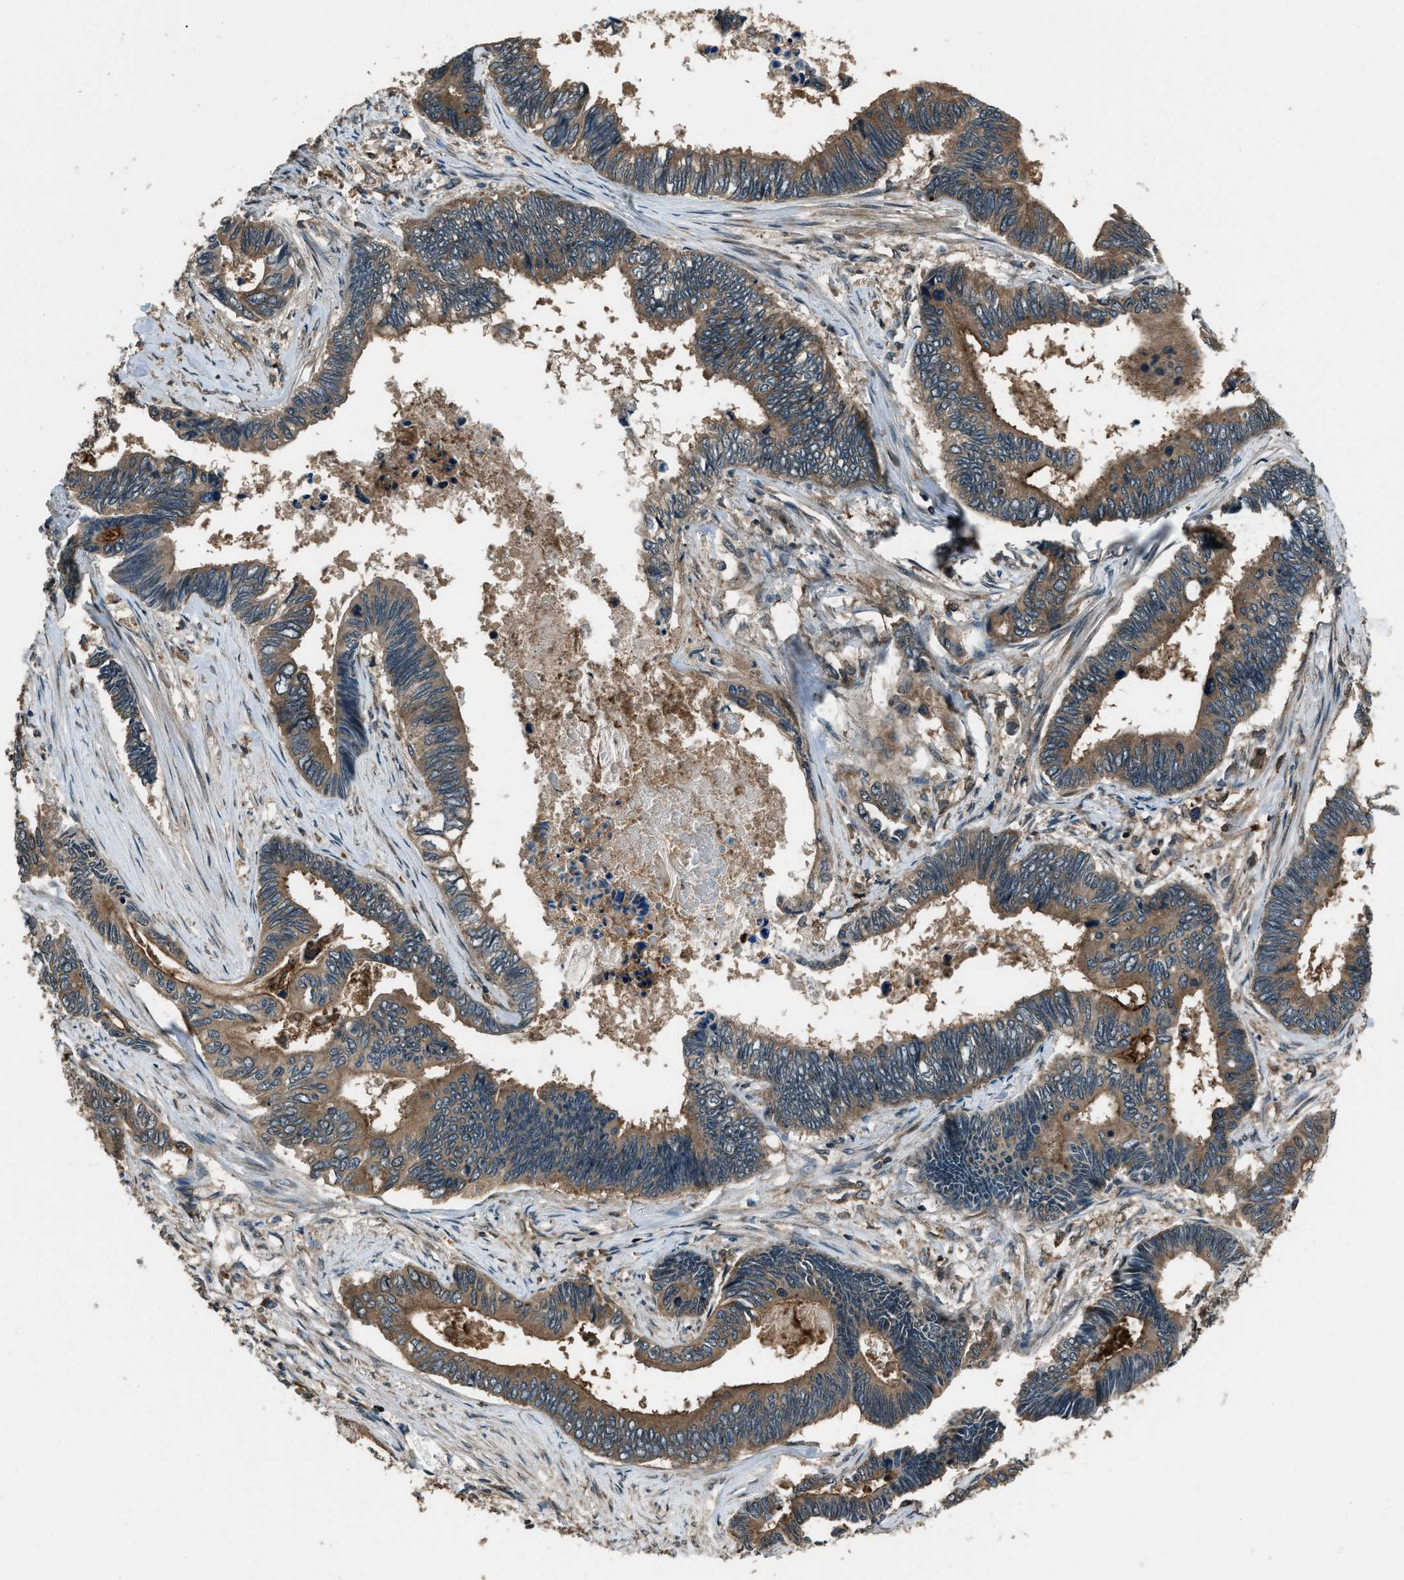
{"staining": {"intensity": "moderate", "quantity": ">75%", "location": "cytoplasmic/membranous"}, "tissue": "pancreatic cancer", "cell_type": "Tumor cells", "image_type": "cancer", "snomed": [{"axis": "morphology", "description": "Adenocarcinoma, NOS"}, {"axis": "topography", "description": "Pancreas"}], "caption": "IHC micrograph of neoplastic tissue: human pancreatic cancer (adenocarcinoma) stained using immunohistochemistry reveals medium levels of moderate protein expression localized specifically in the cytoplasmic/membranous of tumor cells, appearing as a cytoplasmic/membranous brown color.", "gene": "TRIM4", "patient": {"sex": "female", "age": 70}}